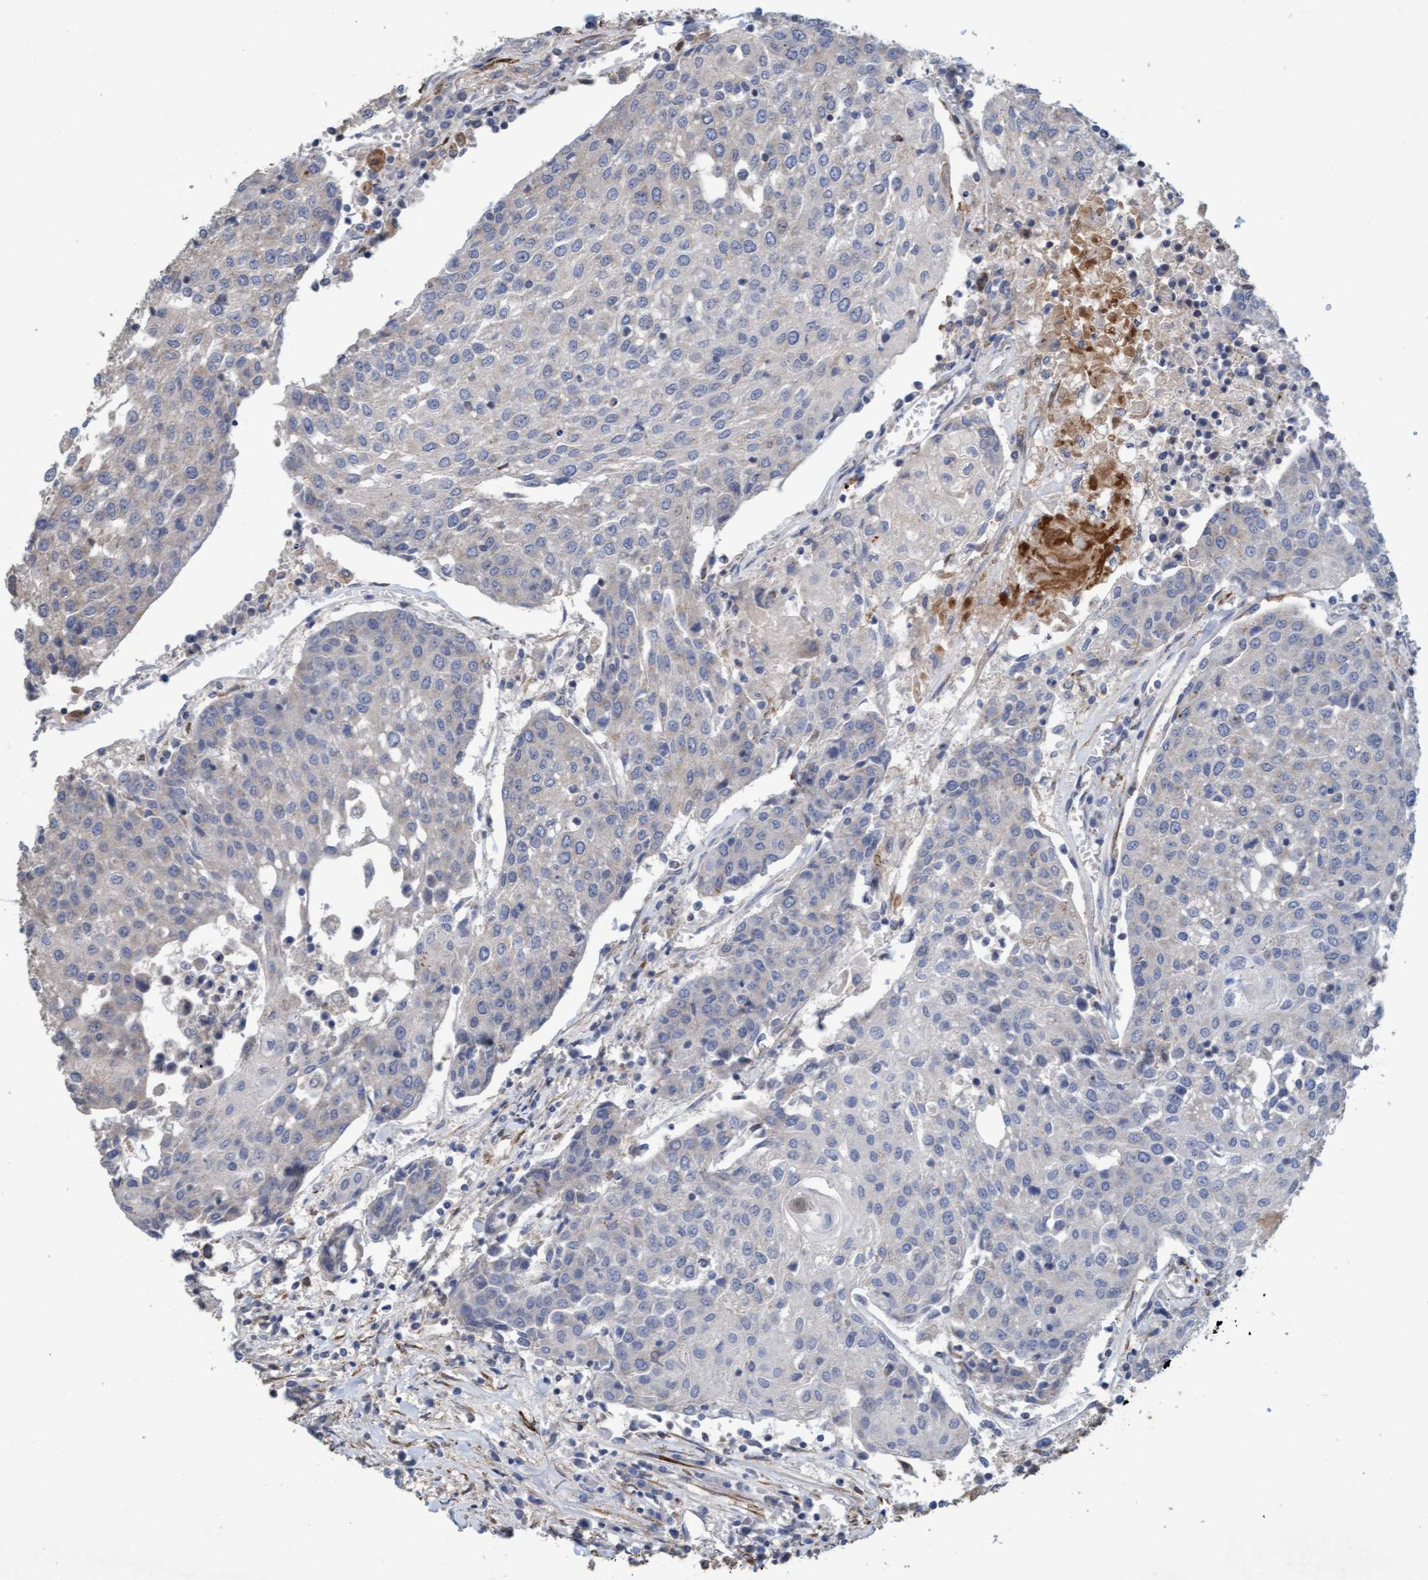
{"staining": {"intensity": "negative", "quantity": "none", "location": "none"}, "tissue": "urothelial cancer", "cell_type": "Tumor cells", "image_type": "cancer", "snomed": [{"axis": "morphology", "description": "Urothelial carcinoma, High grade"}, {"axis": "topography", "description": "Urinary bladder"}], "caption": "Urothelial cancer stained for a protein using immunohistochemistry (IHC) exhibits no expression tumor cells.", "gene": "DDHD2", "patient": {"sex": "female", "age": 85}}